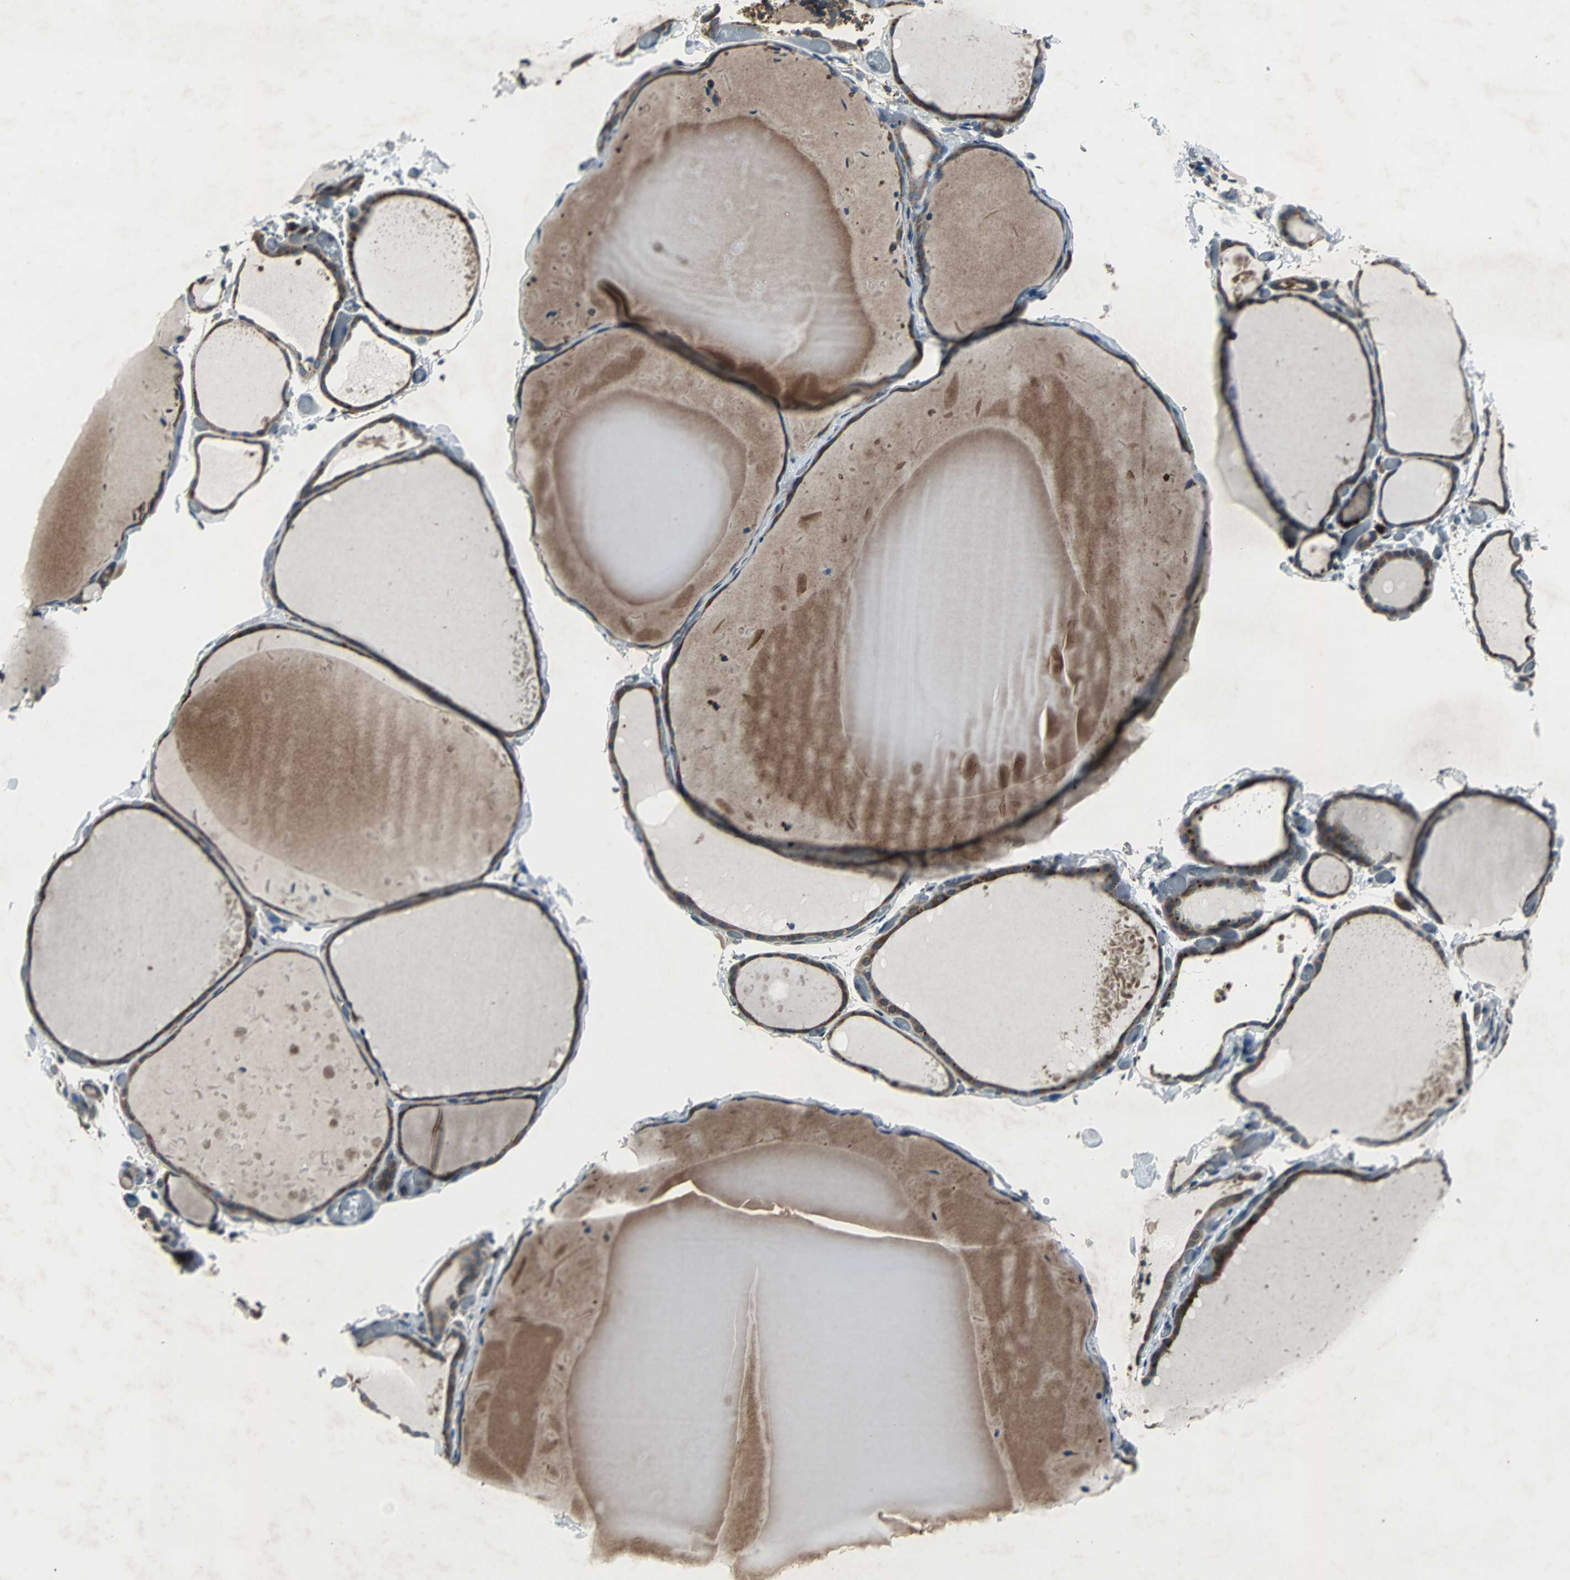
{"staining": {"intensity": "moderate", "quantity": ">75%", "location": "cytoplasmic/membranous"}, "tissue": "thyroid gland", "cell_type": "Glandular cells", "image_type": "normal", "snomed": [{"axis": "morphology", "description": "Normal tissue, NOS"}, {"axis": "topography", "description": "Thyroid gland"}], "caption": "Thyroid gland stained for a protein (brown) displays moderate cytoplasmic/membranous positive expression in about >75% of glandular cells.", "gene": "SOS1", "patient": {"sex": "female", "age": 22}}